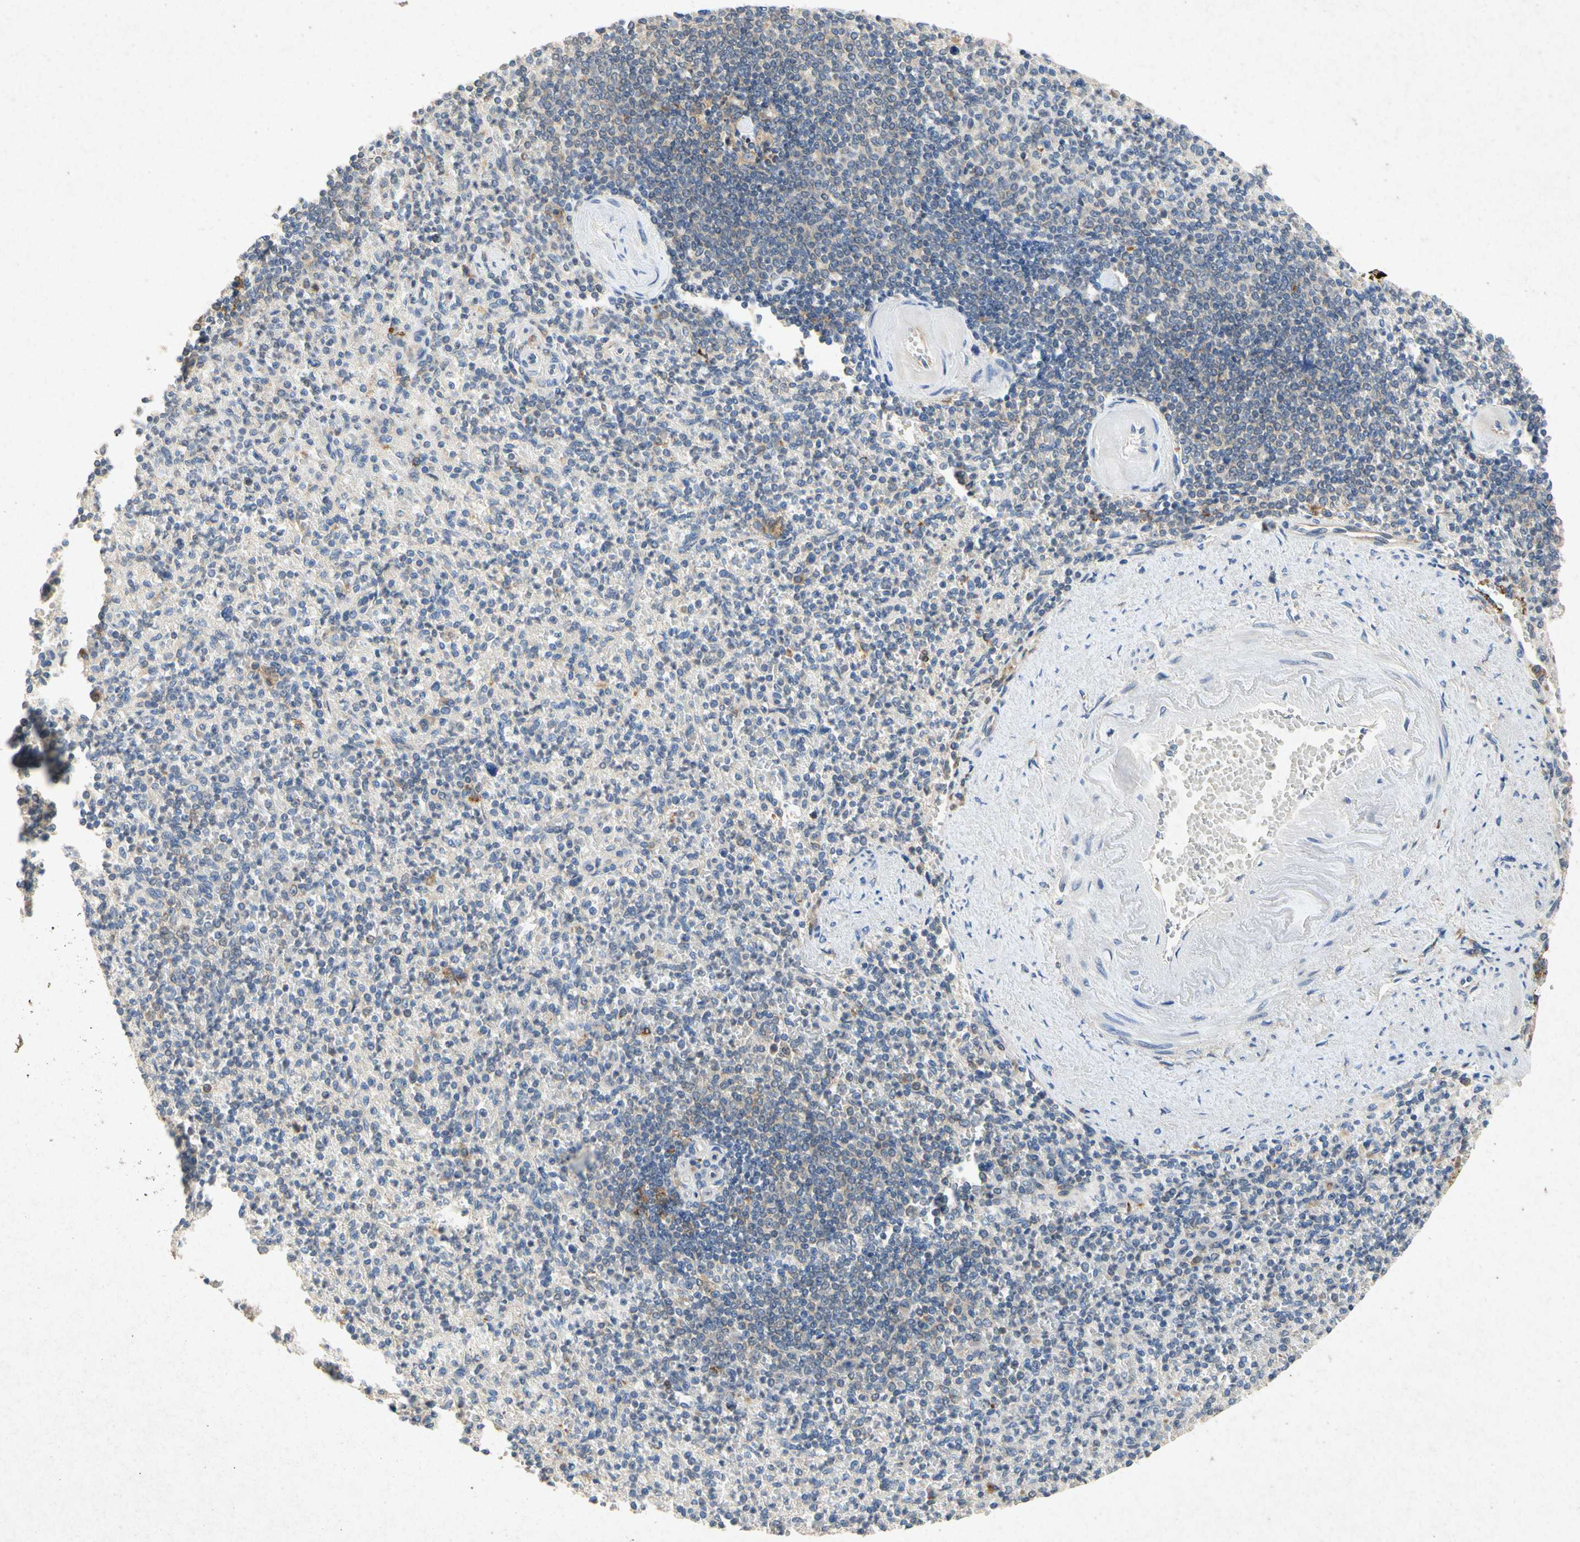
{"staining": {"intensity": "moderate", "quantity": "<25%", "location": "cytoplasmic/membranous"}, "tissue": "spleen", "cell_type": "Cells in red pulp", "image_type": "normal", "snomed": [{"axis": "morphology", "description": "Normal tissue, NOS"}, {"axis": "topography", "description": "Spleen"}], "caption": "Immunohistochemical staining of unremarkable spleen reveals <25% levels of moderate cytoplasmic/membranous protein expression in approximately <25% of cells in red pulp.", "gene": "RPS6KA1", "patient": {"sex": "female", "age": 74}}